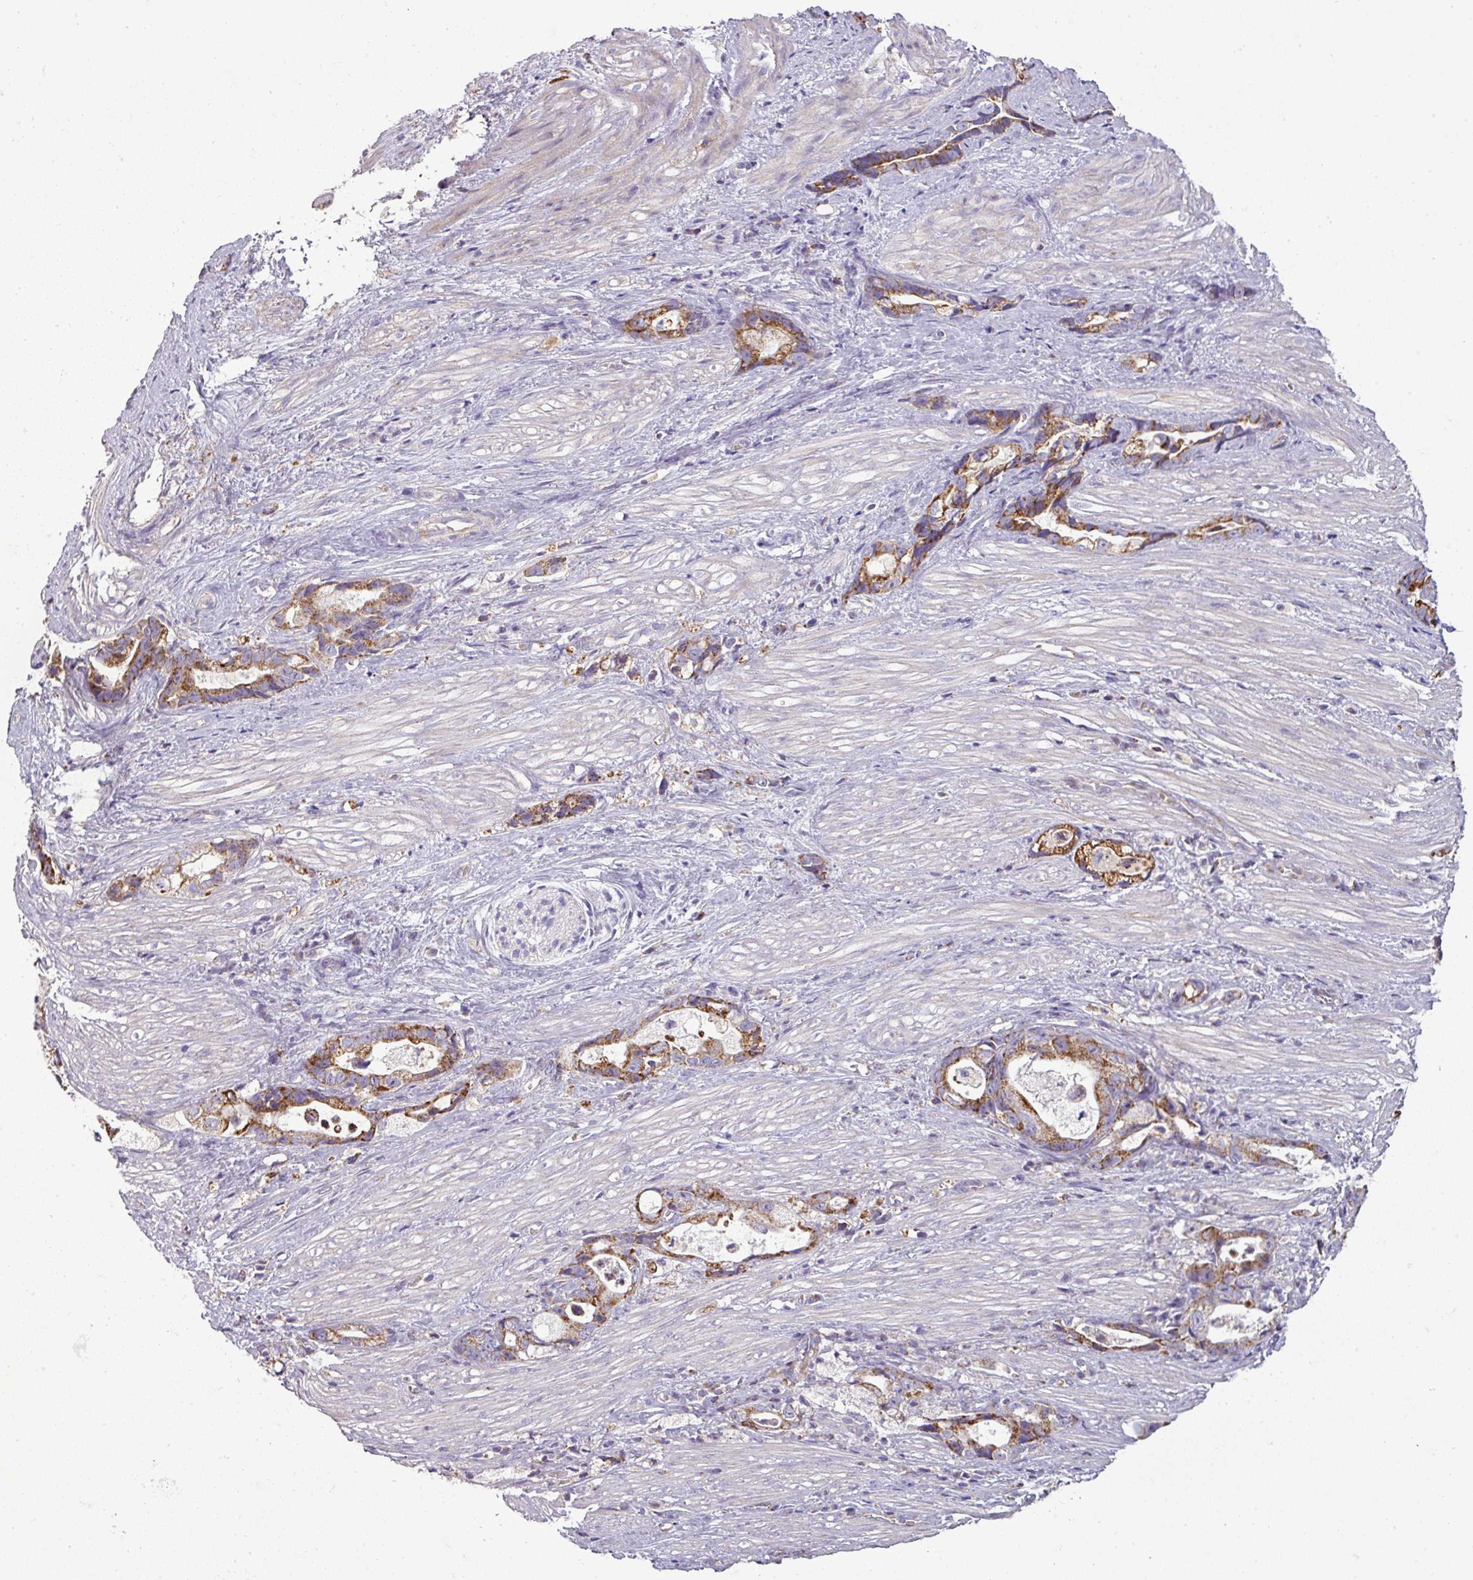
{"staining": {"intensity": "moderate", "quantity": ">75%", "location": "cytoplasmic/membranous"}, "tissue": "stomach cancer", "cell_type": "Tumor cells", "image_type": "cancer", "snomed": [{"axis": "morphology", "description": "Adenocarcinoma, NOS"}, {"axis": "topography", "description": "Stomach"}], "caption": "DAB (3,3'-diaminobenzidine) immunohistochemical staining of human adenocarcinoma (stomach) demonstrates moderate cytoplasmic/membranous protein staining in approximately >75% of tumor cells.", "gene": "PNMA6A", "patient": {"sex": "male", "age": 55}}